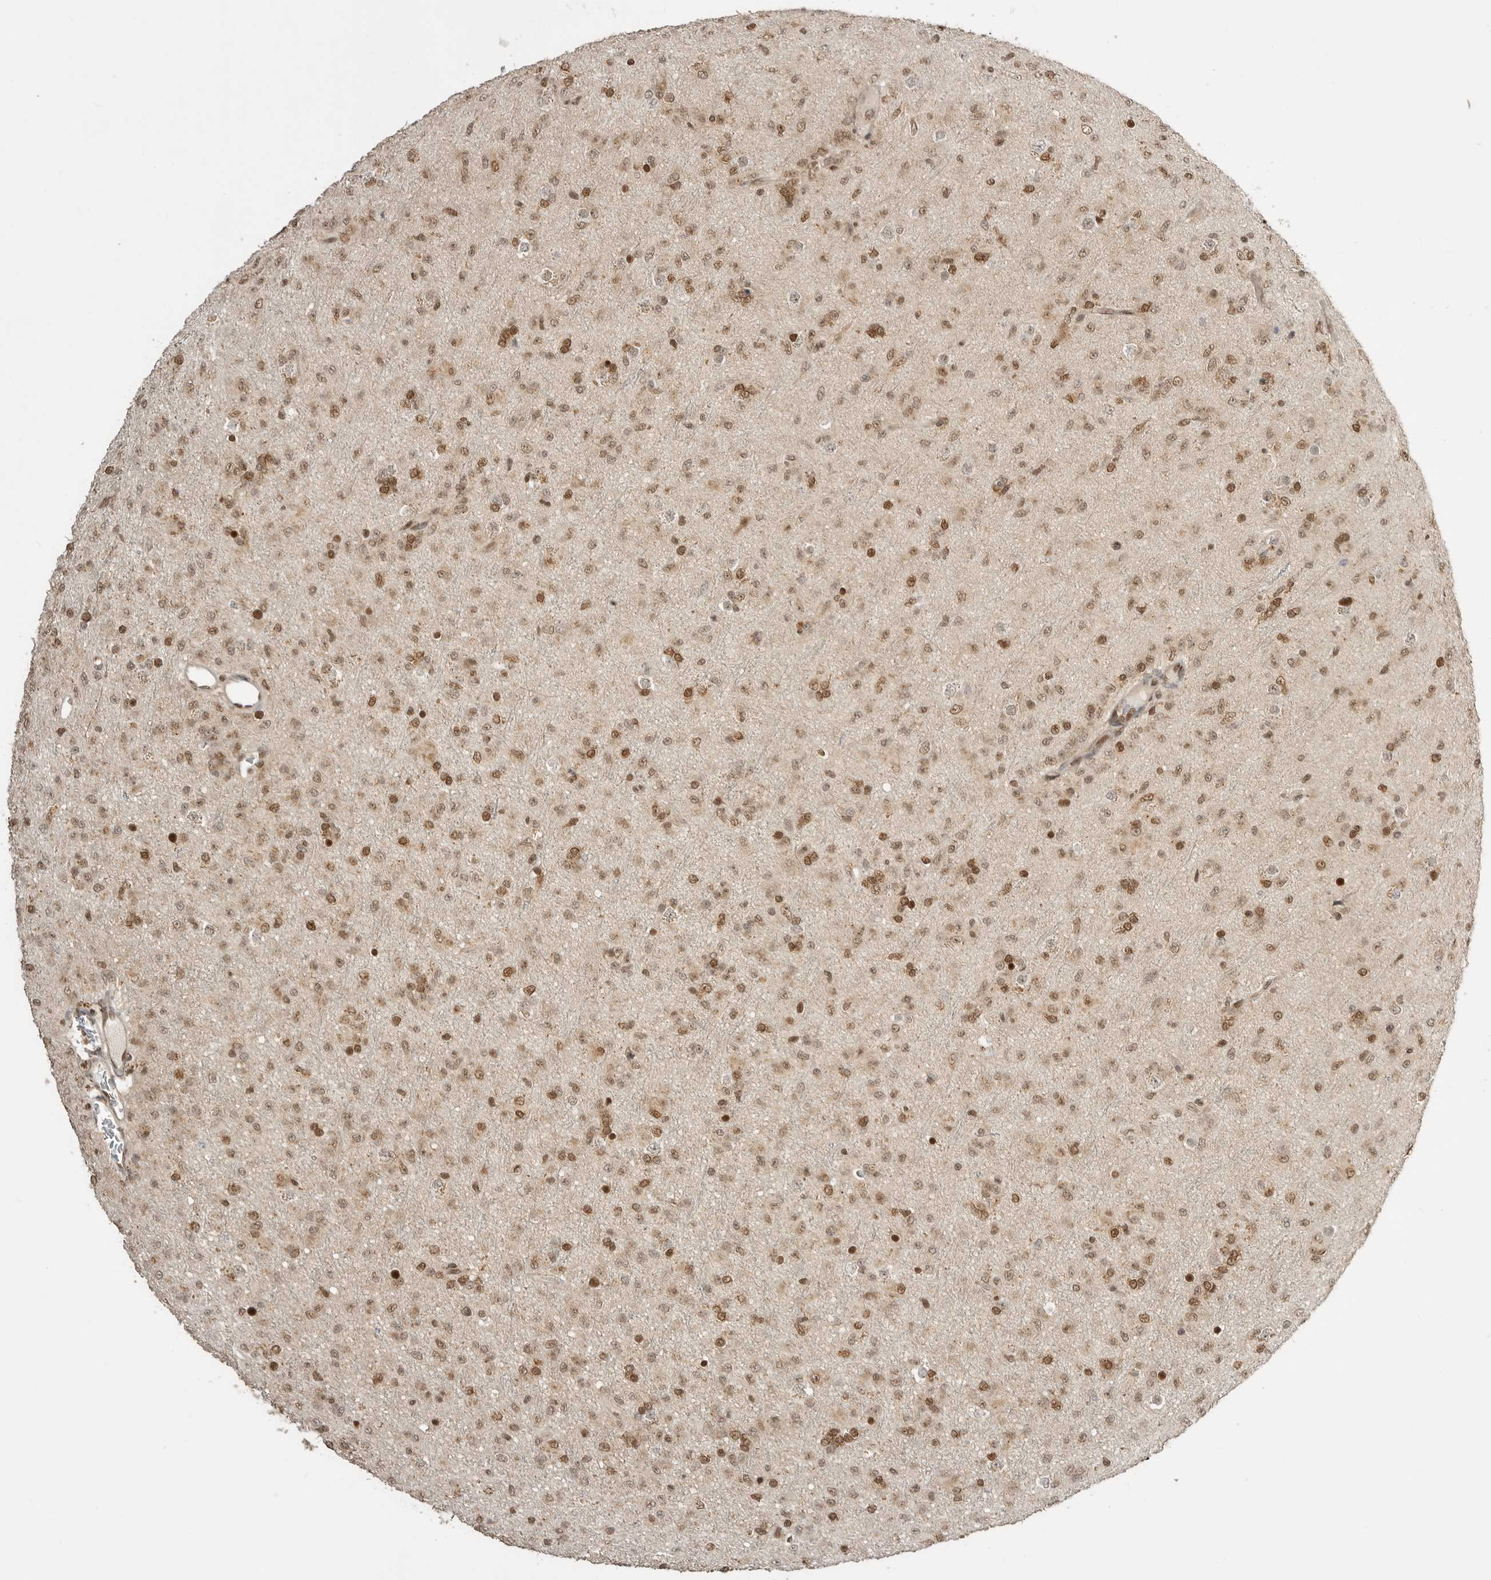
{"staining": {"intensity": "moderate", "quantity": ">75%", "location": "cytoplasmic/membranous,nuclear"}, "tissue": "glioma", "cell_type": "Tumor cells", "image_type": "cancer", "snomed": [{"axis": "morphology", "description": "Glioma, malignant, Low grade"}, {"axis": "topography", "description": "Brain"}], "caption": "Human malignant glioma (low-grade) stained with a protein marker shows moderate staining in tumor cells.", "gene": "ALKAL1", "patient": {"sex": "male", "age": 65}}